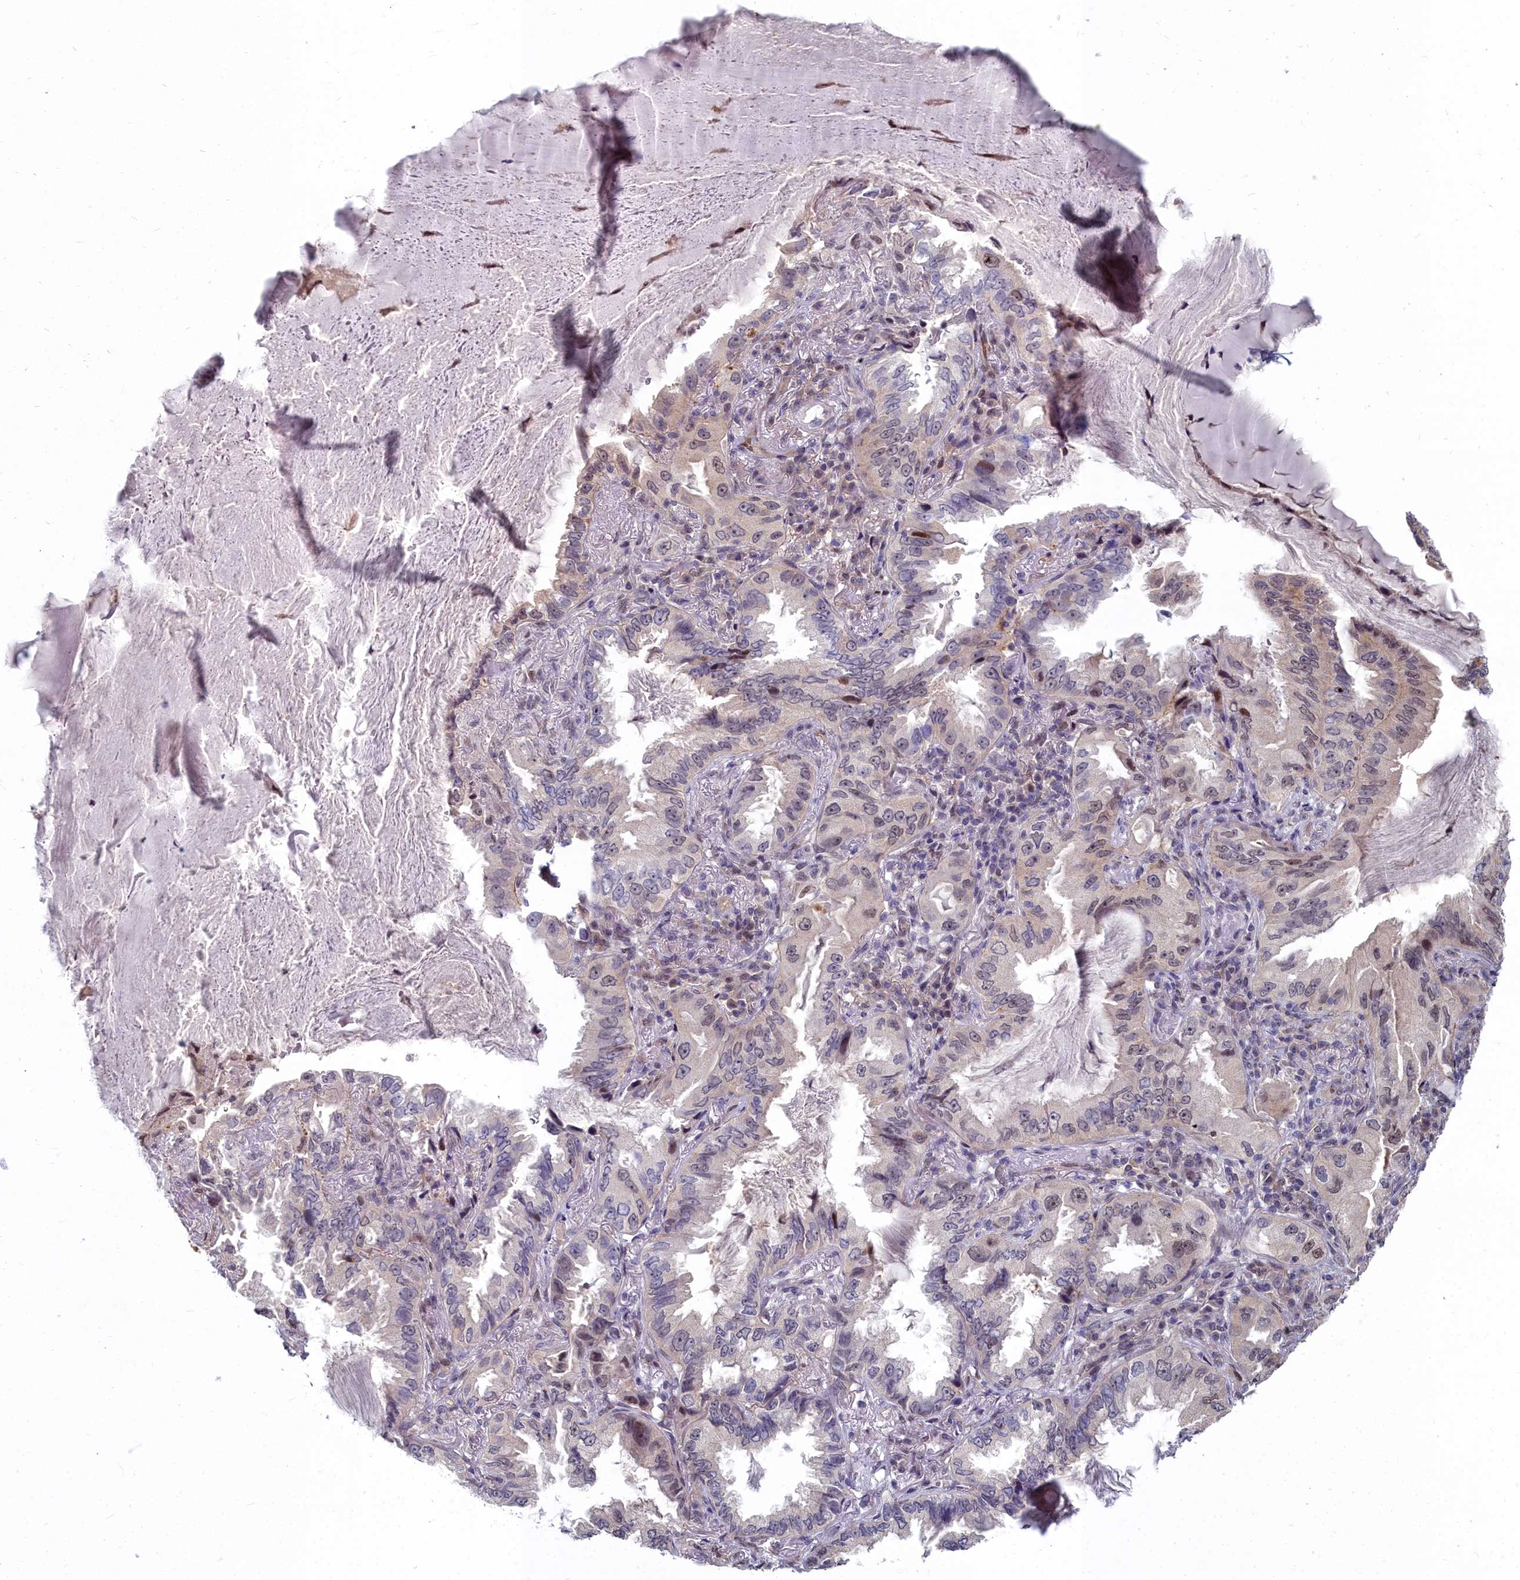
{"staining": {"intensity": "weak", "quantity": "<25%", "location": "nuclear"}, "tissue": "lung cancer", "cell_type": "Tumor cells", "image_type": "cancer", "snomed": [{"axis": "morphology", "description": "Adenocarcinoma, NOS"}, {"axis": "topography", "description": "Lung"}], "caption": "Lung cancer stained for a protein using immunohistochemistry reveals no staining tumor cells.", "gene": "RPS27A", "patient": {"sex": "female", "age": 69}}